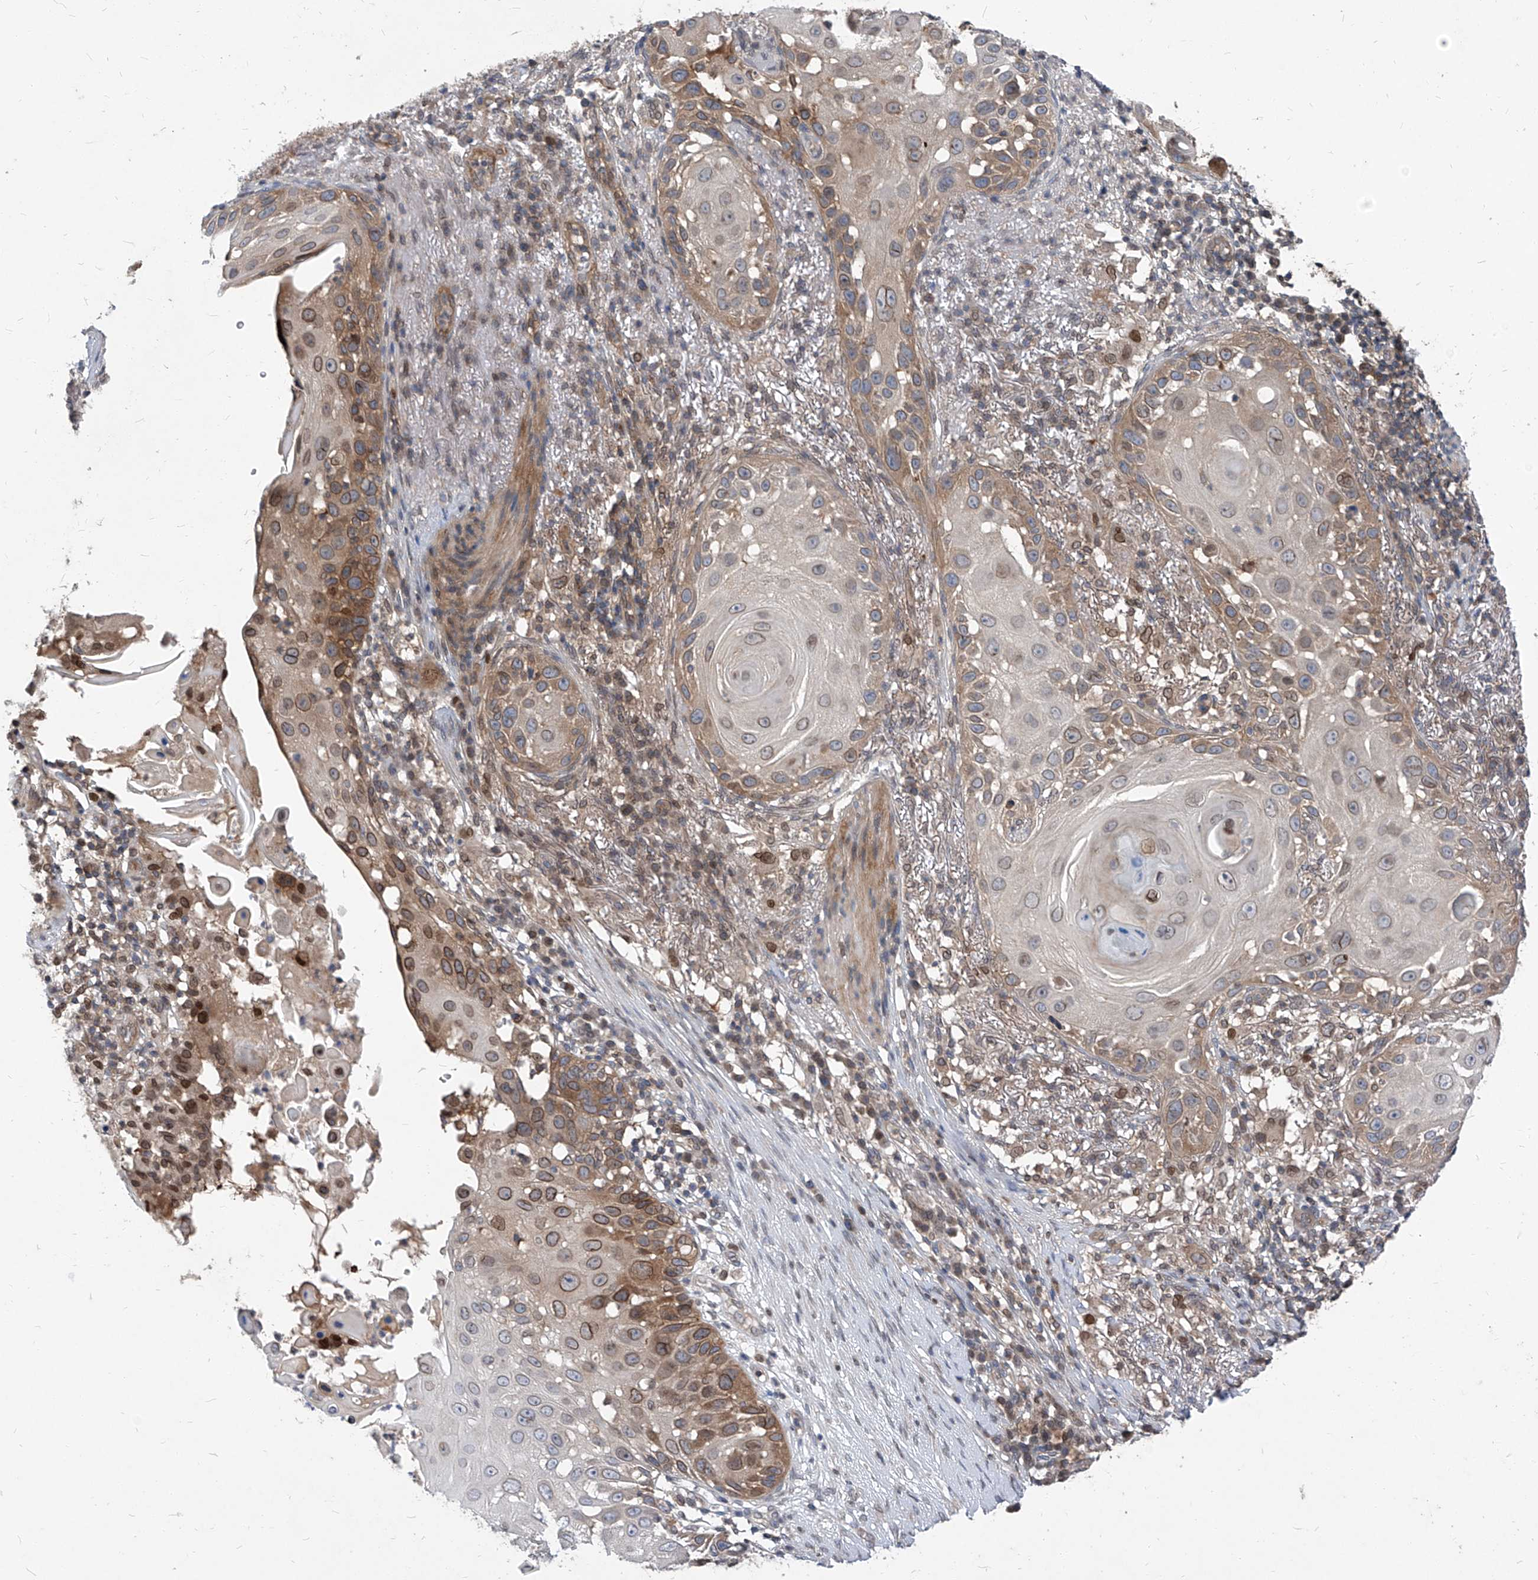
{"staining": {"intensity": "moderate", "quantity": "<25%", "location": "cytoplasmic/membranous"}, "tissue": "skin cancer", "cell_type": "Tumor cells", "image_type": "cancer", "snomed": [{"axis": "morphology", "description": "Squamous cell carcinoma, NOS"}, {"axis": "topography", "description": "Skin"}], "caption": "Immunohistochemistry (IHC) image of squamous cell carcinoma (skin) stained for a protein (brown), which displays low levels of moderate cytoplasmic/membranous staining in about <25% of tumor cells.", "gene": "KPNB1", "patient": {"sex": "female", "age": 44}}